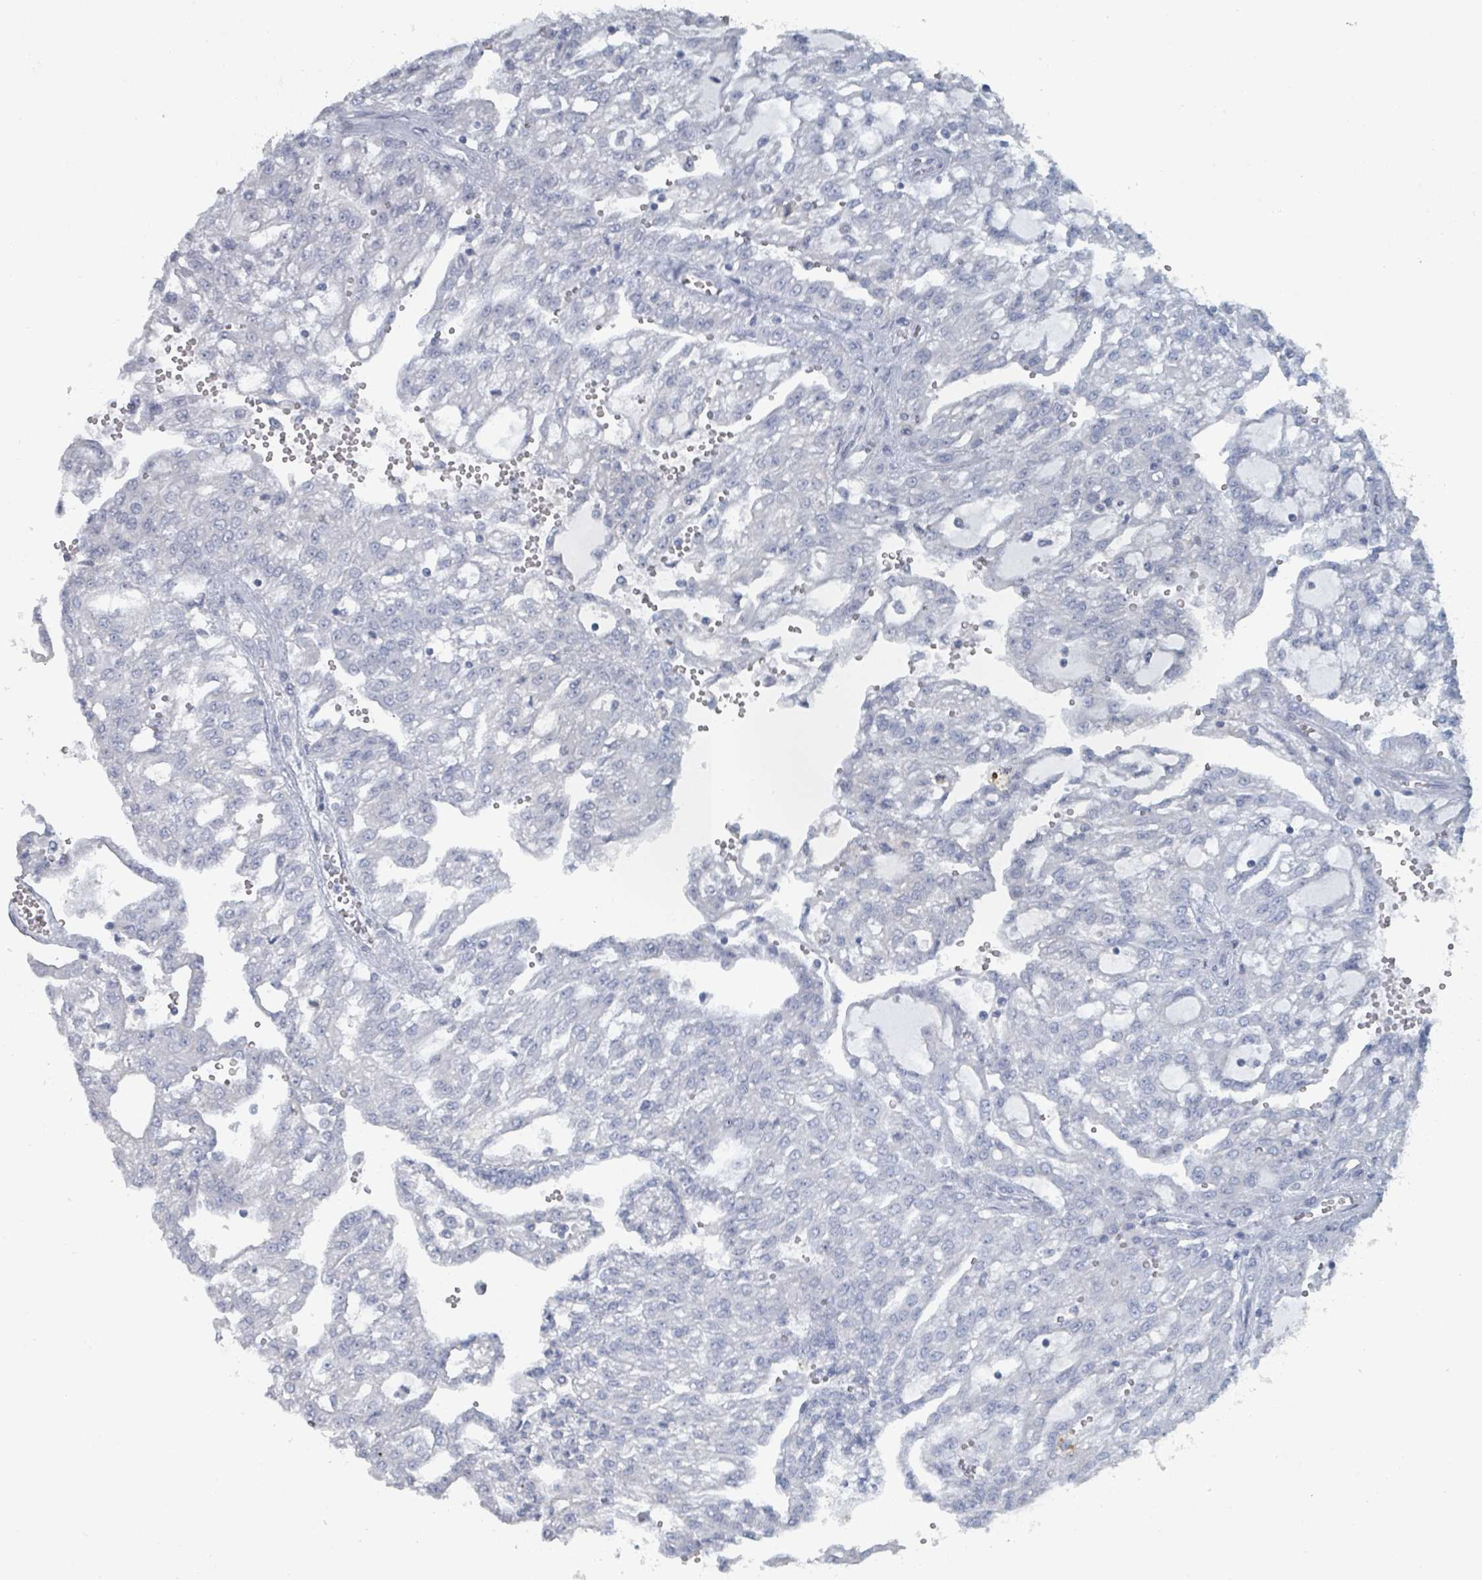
{"staining": {"intensity": "negative", "quantity": "none", "location": "none"}, "tissue": "renal cancer", "cell_type": "Tumor cells", "image_type": "cancer", "snomed": [{"axis": "morphology", "description": "Adenocarcinoma, NOS"}, {"axis": "topography", "description": "Kidney"}], "caption": "High power microscopy histopathology image of an immunohistochemistry (IHC) micrograph of renal cancer, revealing no significant expression in tumor cells.", "gene": "HEATR5A", "patient": {"sex": "male", "age": 63}}